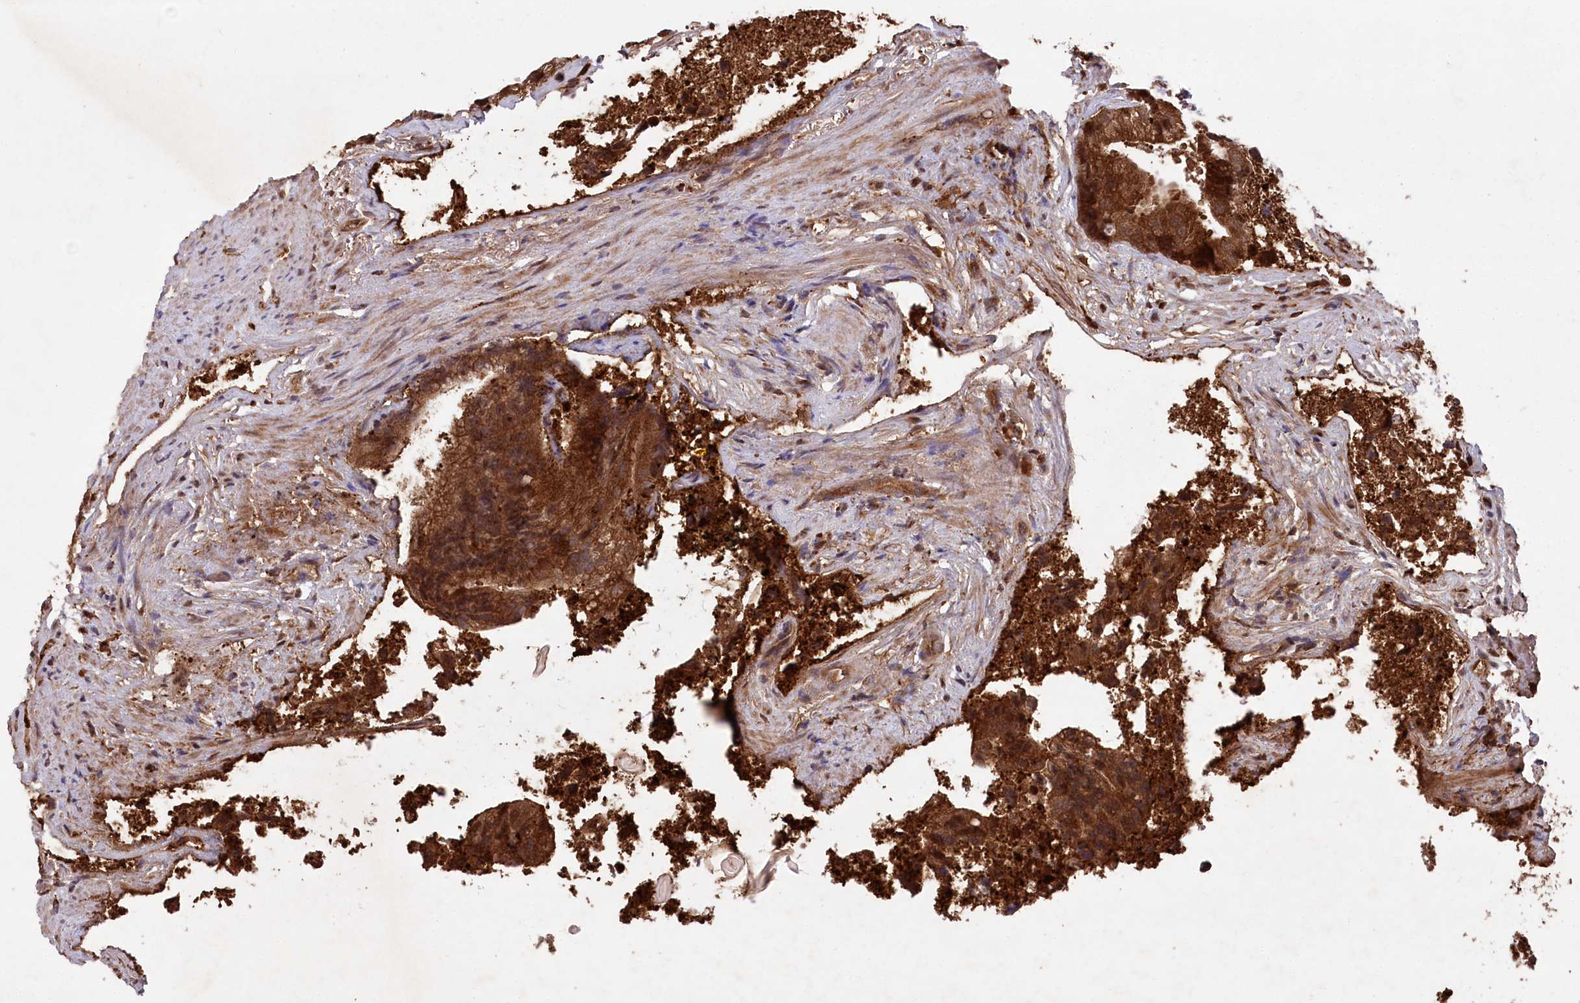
{"staining": {"intensity": "strong", "quantity": ">75%", "location": "cytoplasmic/membranous"}, "tissue": "prostate cancer", "cell_type": "Tumor cells", "image_type": "cancer", "snomed": [{"axis": "morphology", "description": "Adenocarcinoma, High grade"}, {"axis": "topography", "description": "Prostate"}], "caption": "This is an image of immunohistochemistry (IHC) staining of prostate high-grade adenocarcinoma, which shows strong staining in the cytoplasmic/membranous of tumor cells.", "gene": "LSG1", "patient": {"sex": "male", "age": 70}}